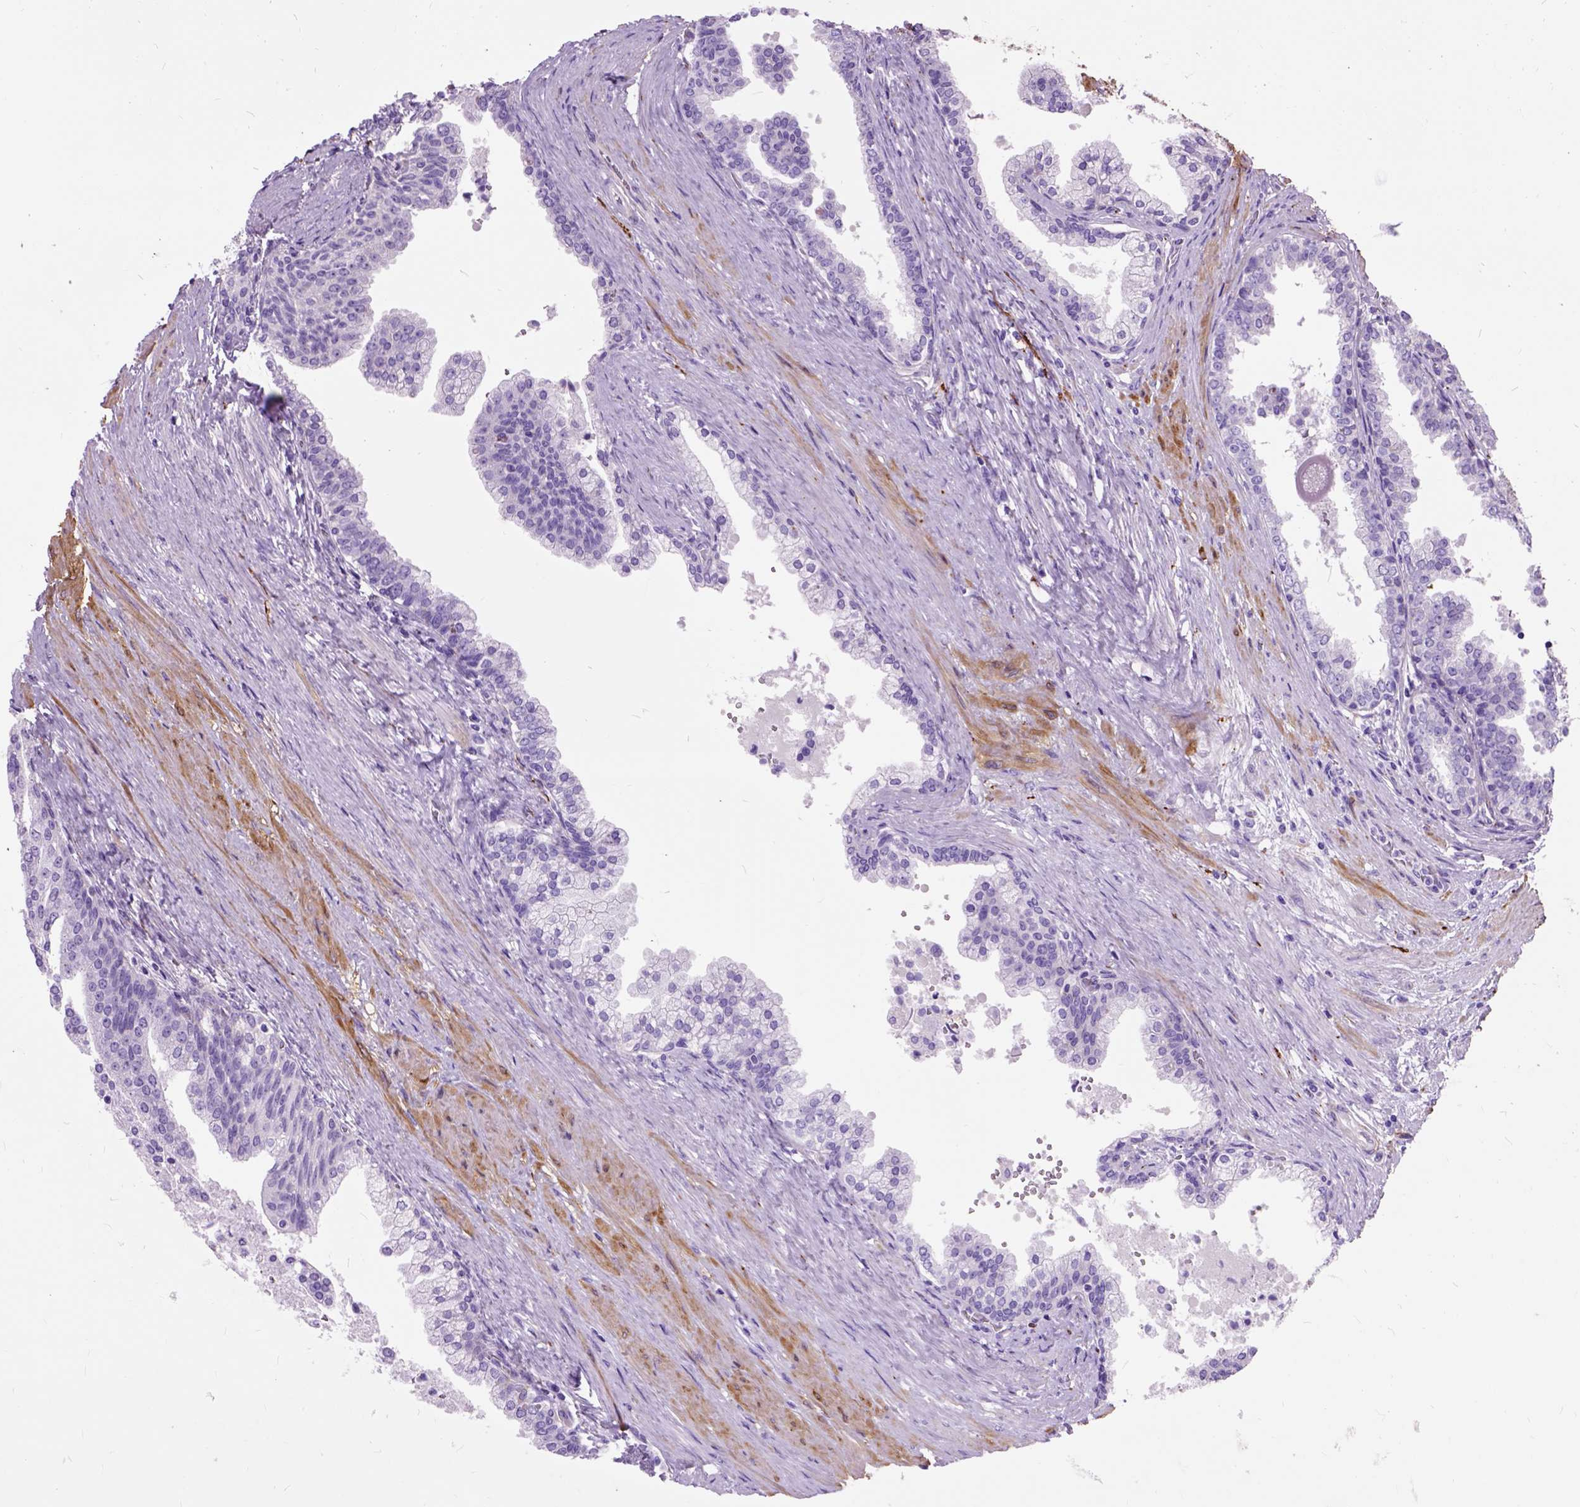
{"staining": {"intensity": "negative", "quantity": "none", "location": "none"}, "tissue": "prostate cancer", "cell_type": "Tumor cells", "image_type": "cancer", "snomed": [{"axis": "morphology", "description": "Adenocarcinoma, NOS"}, {"axis": "topography", "description": "Prostate and seminal vesicle, NOS"}, {"axis": "topography", "description": "Prostate"}], "caption": "Prostate cancer stained for a protein using IHC displays no staining tumor cells.", "gene": "MAPT", "patient": {"sex": "male", "age": 44}}